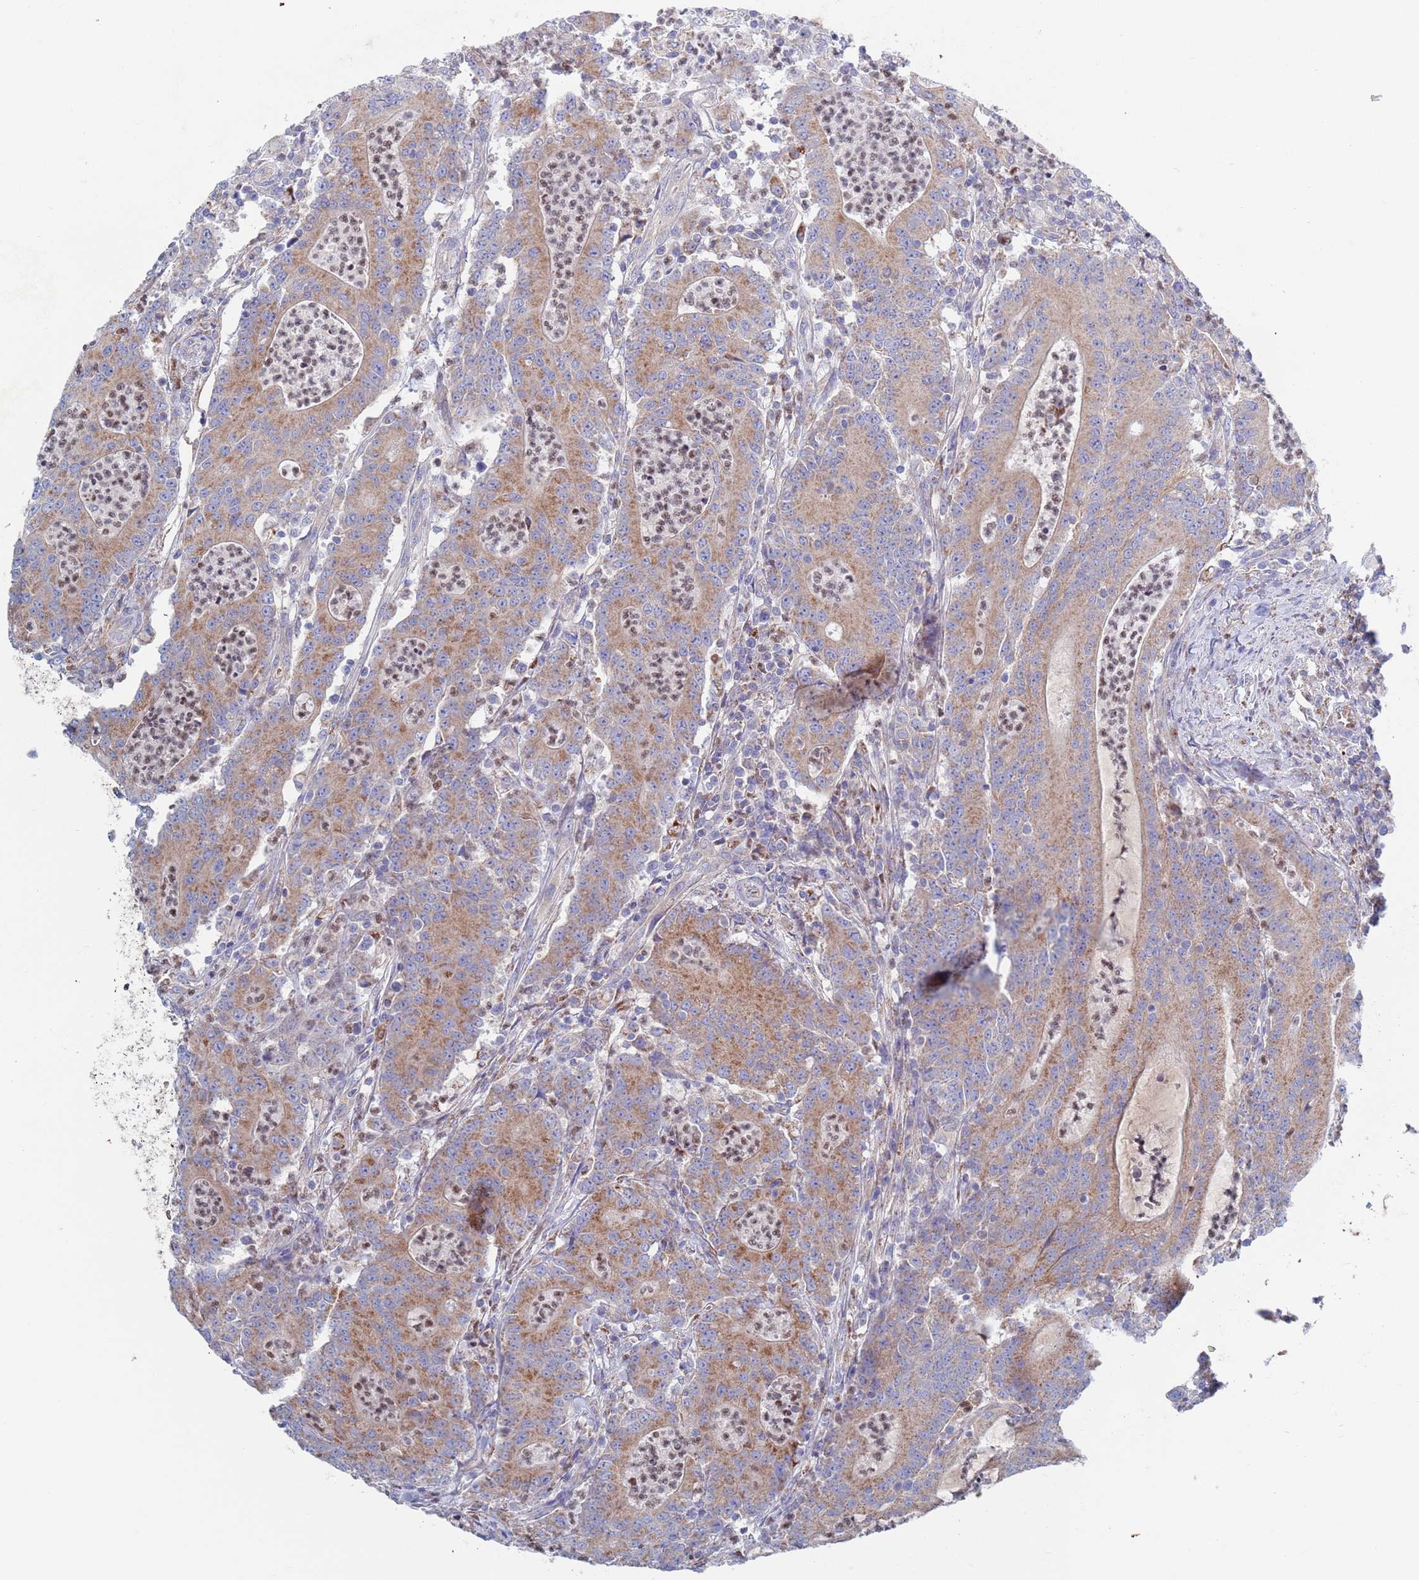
{"staining": {"intensity": "moderate", "quantity": ">75%", "location": "cytoplasmic/membranous"}, "tissue": "colorectal cancer", "cell_type": "Tumor cells", "image_type": "cancer", "snomed": [{"axis": "morphology", "description": "Adenocarcinoma, NOS"}, {"axis": "topography", "description": "Colon"}], "caption": "A medium amount of moderate cytoplasmic/membranous expression is appreciated in approximately >75% of tumor cells in colorectal cancer (adenocarcinoma) tissue. The staining is performed using DAB (3,3'-diaminobenzidine) brown chromogen to label protein expression. The nuclei are counter-stained blue using hematoxylin.", "gene": "CHCHD6", "patient": {"sex": "male", "age": 83}}